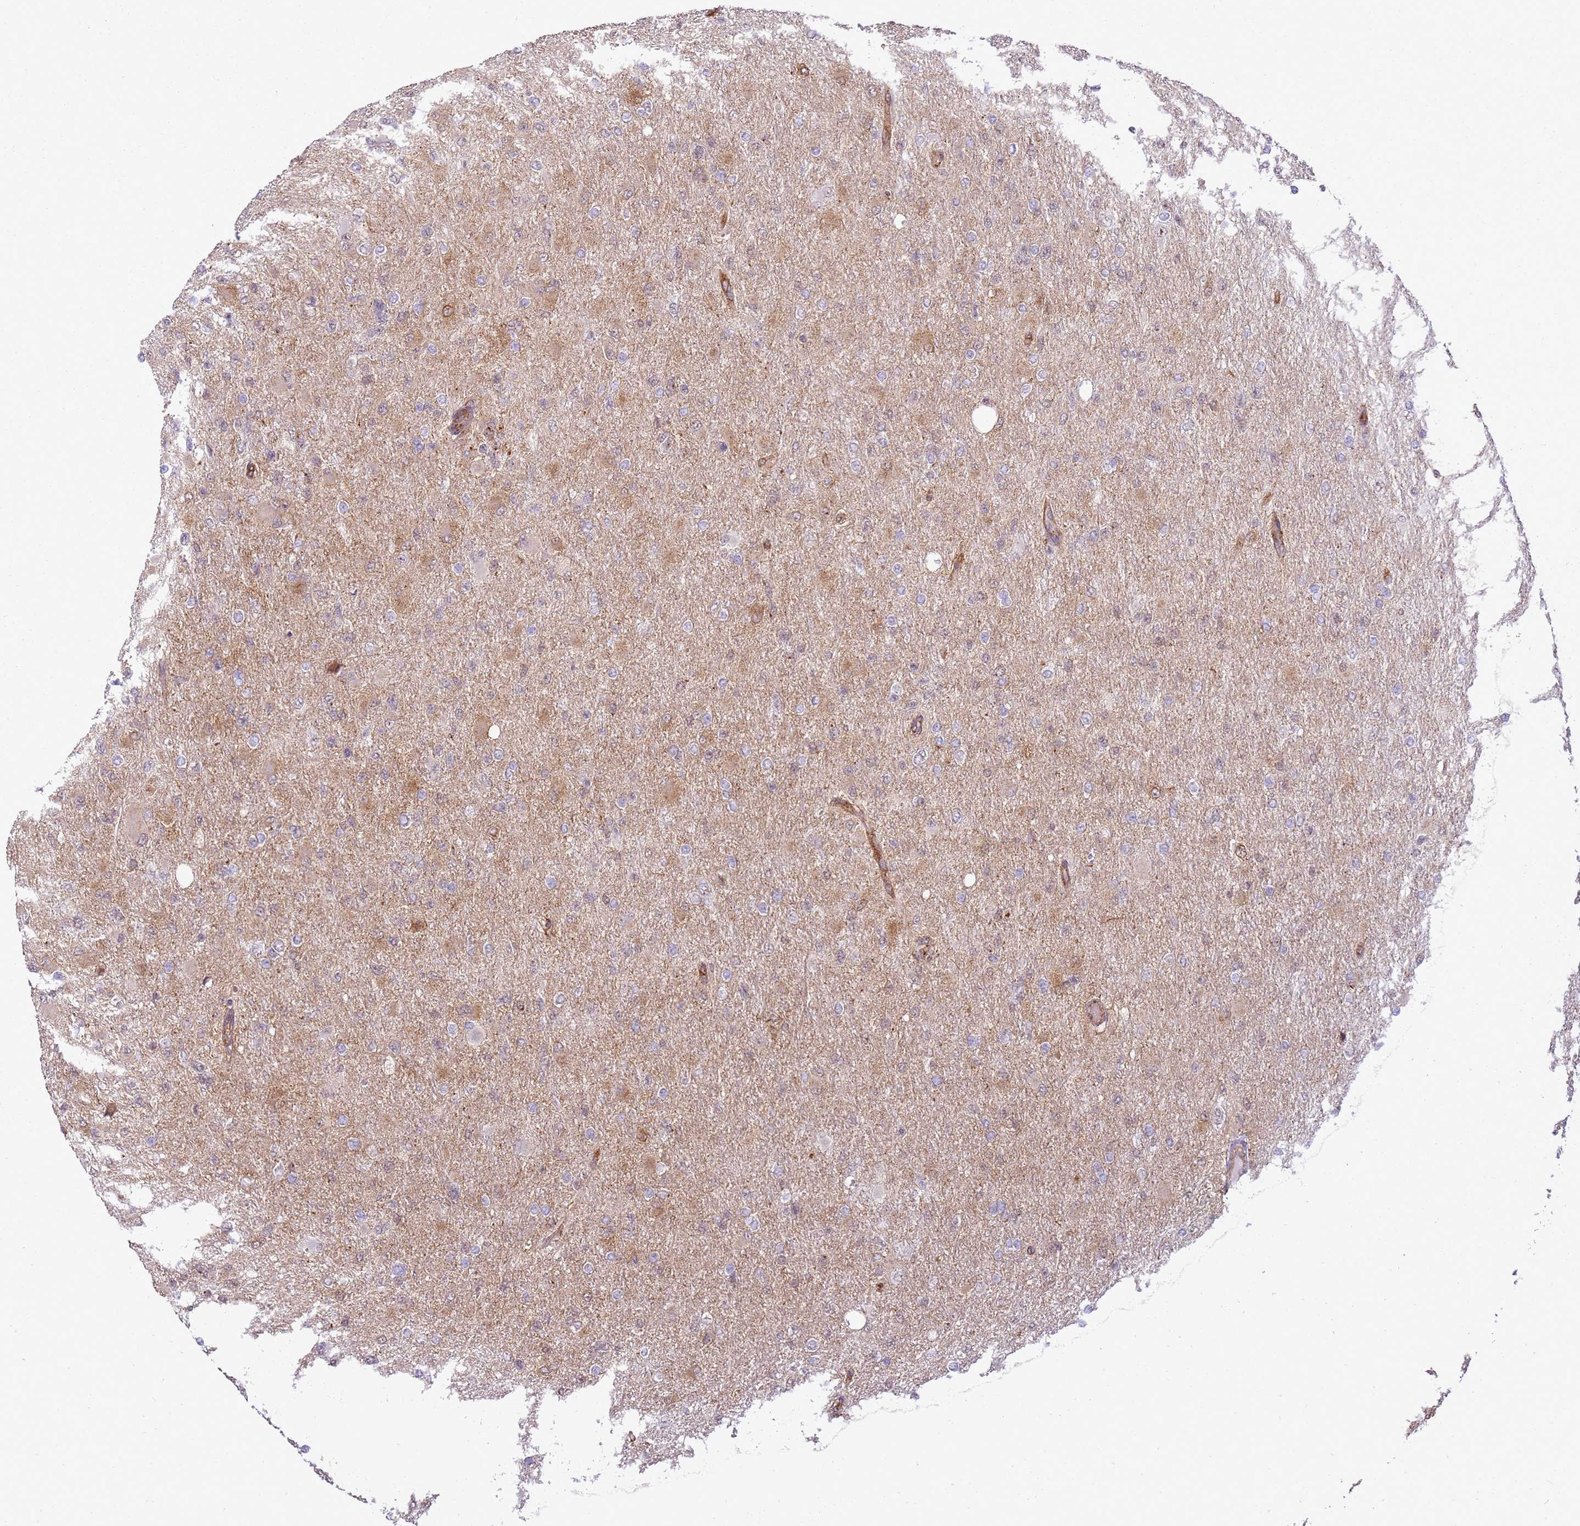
{"staining": {"intensity": "weak", "quantity": "<25%", "location": "cytoplasmic/membranous"}, "tissue": "glioma", "cell_type": "Tumor cells", "image_type": "cancer", "snomed": [{"axis": "morphology", "description": "Glioma, malignant, High grade"}, {"axis": "topography", "description": "Cerebral cortex"}], "caption": "Tumor cells show no significant positivity in malignant high-grade glioma.", "gene": "GABRE", "patient": {"sex": "female", "age": 36}}